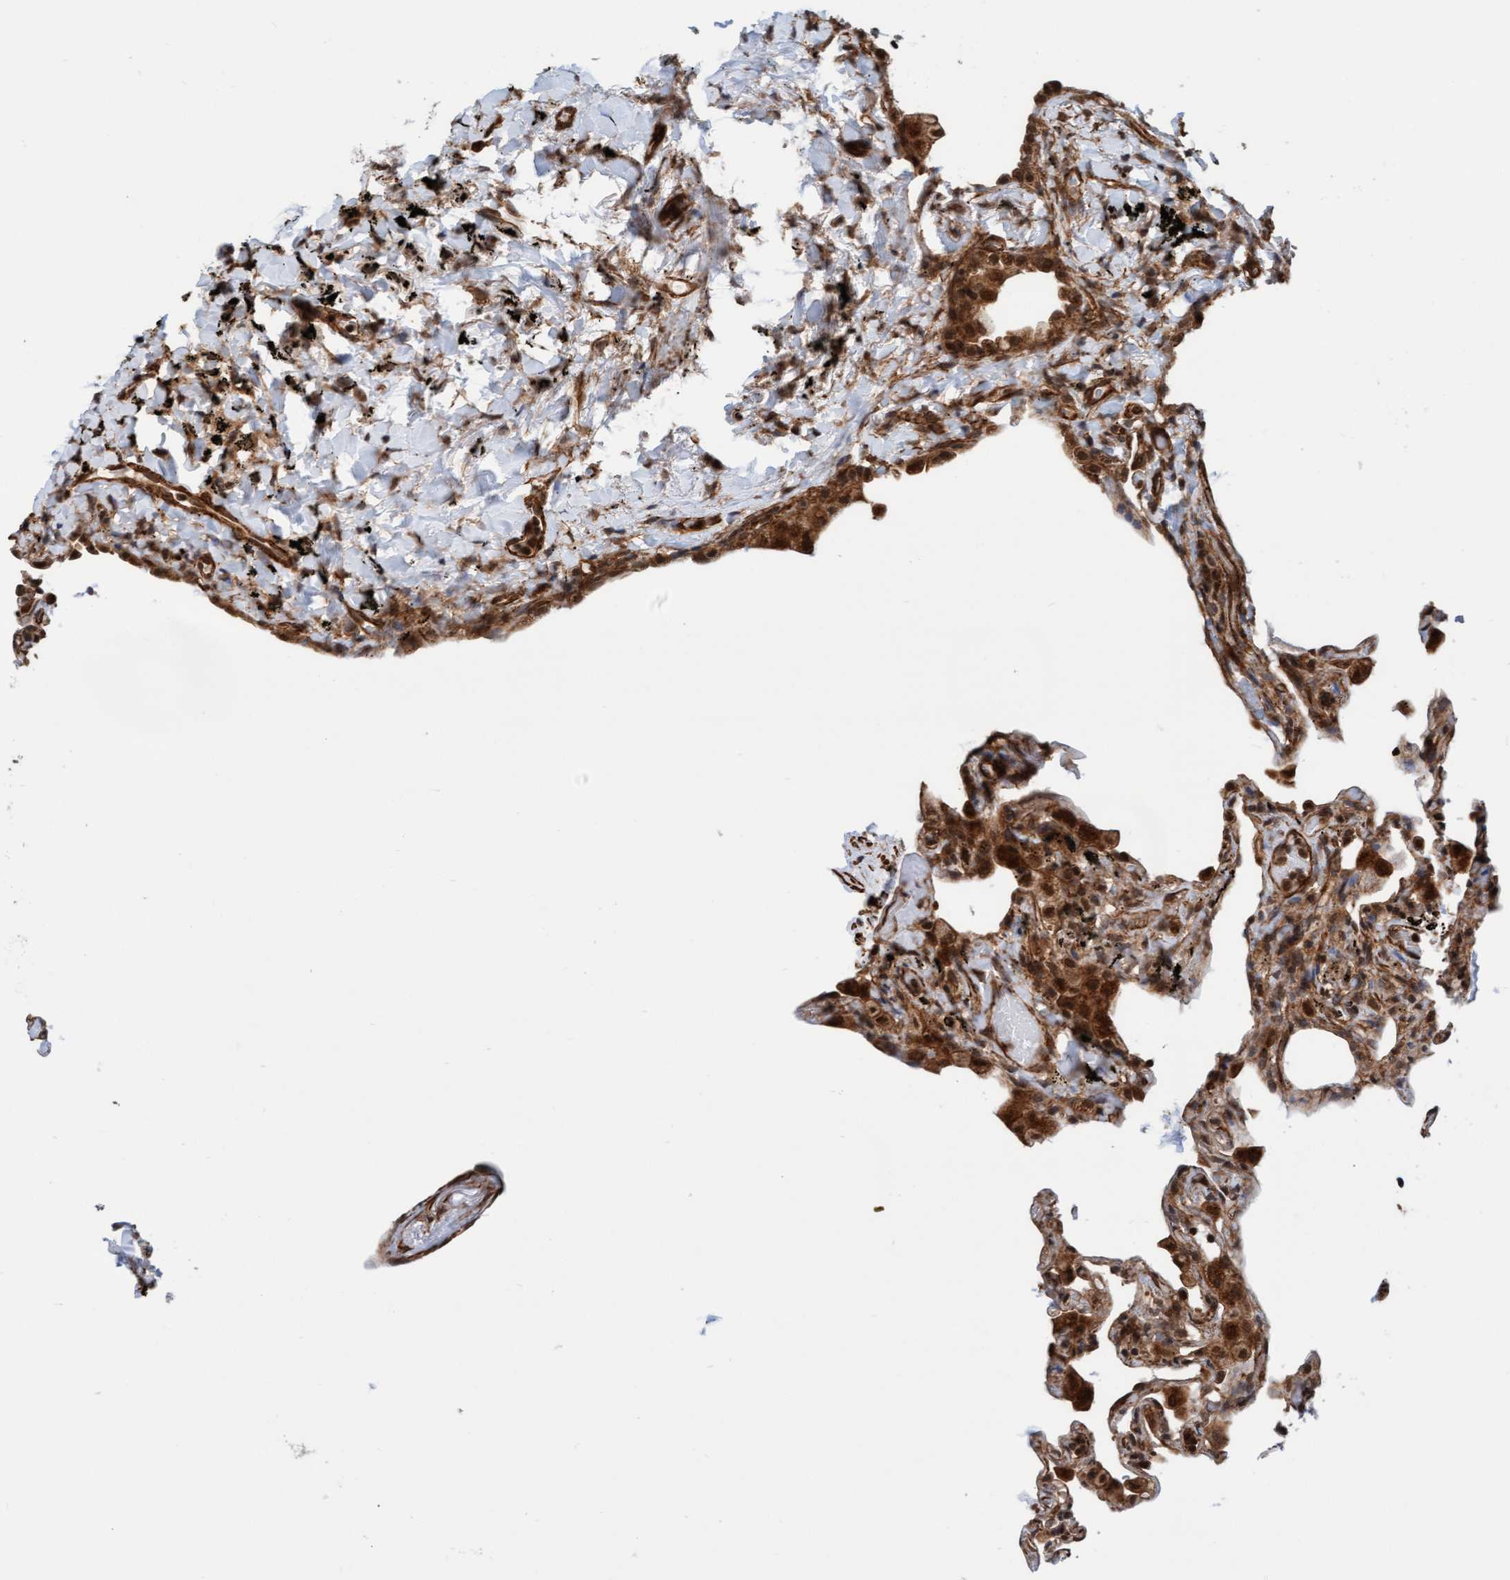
{"staining": {"intensity": "moderate", "quantity": "25%-75%", "location": "cytoplasmic/membranous,nuclear"}, "tissue": "lung", "cell_type": "Alveolar cells", "image_type": "normal", "snomed": [{"axis": "morphology", "description": "Normal tissue, NOS"}, {"axis": "topography", "description": "Lung"}], "caption": "Normal lung was stained to show a protein in brown. There is medium levels of moderate cytoplasmic/membranous,nuclear positivity in approximately 25%-75% of alveolar cells. Nuclei are stained in blue.", "gene": "STXBP4", "patient": {"sex": "male", "age": 59}}